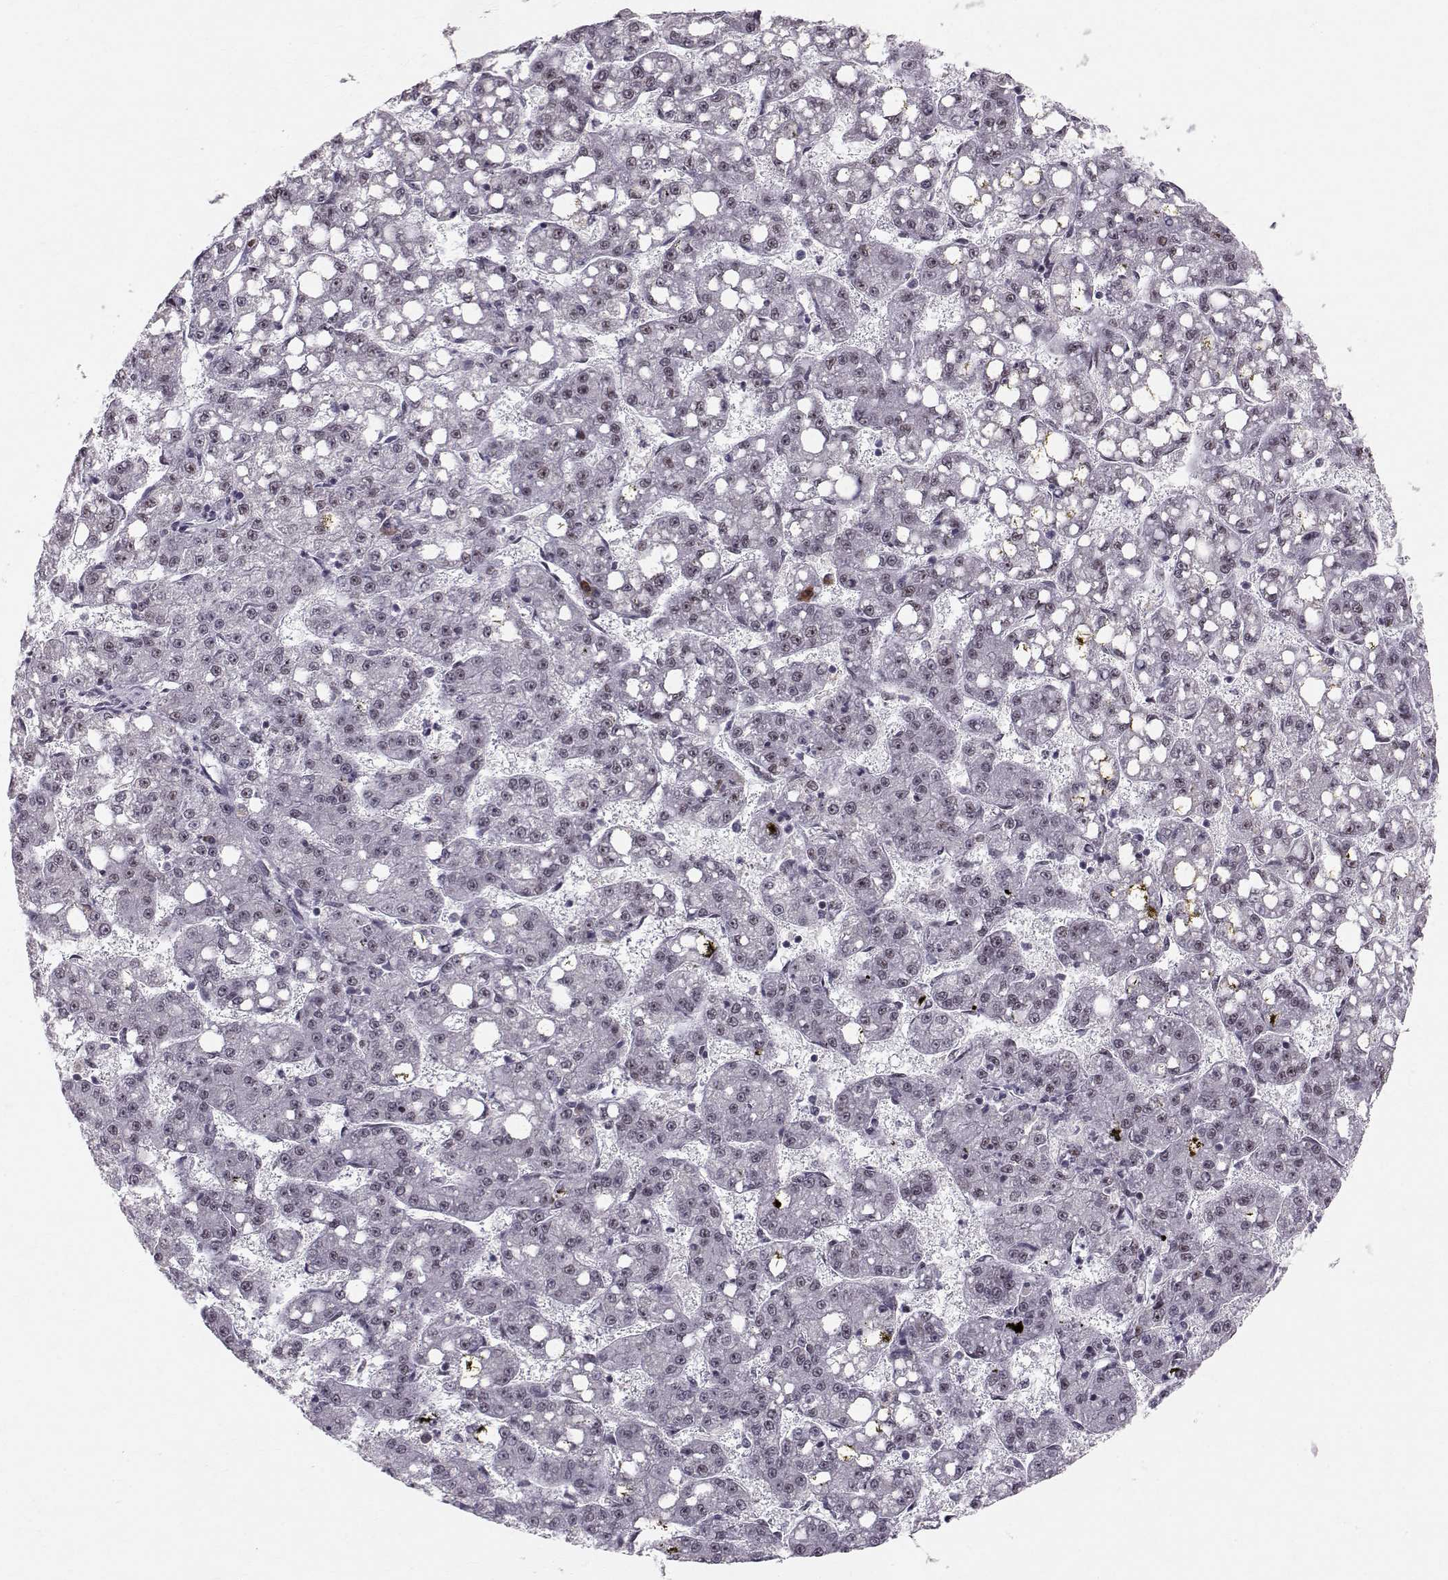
{"staining": {"intensity": "weak", "quantity": "<25%", "location": "nuclear"}, "tissue": "liver cancer", "cell_type": "Tumor cells", "image_type": "cancer", "snomed": [{"axis": "morphology", "description": "Carcinoma, Hepatocellular, NOS"}, {"axis": "topography", "description": "Liver"}], "caption": "High magnification brightfield microscopy of hepatocellular carcinoma (liver) stained with DAB (brown) and counterstained with hematoxylin (blue): tumor cells show no significant expression.", "gene": "RPP38", "patient": {"sex": "female", "age": 65}}